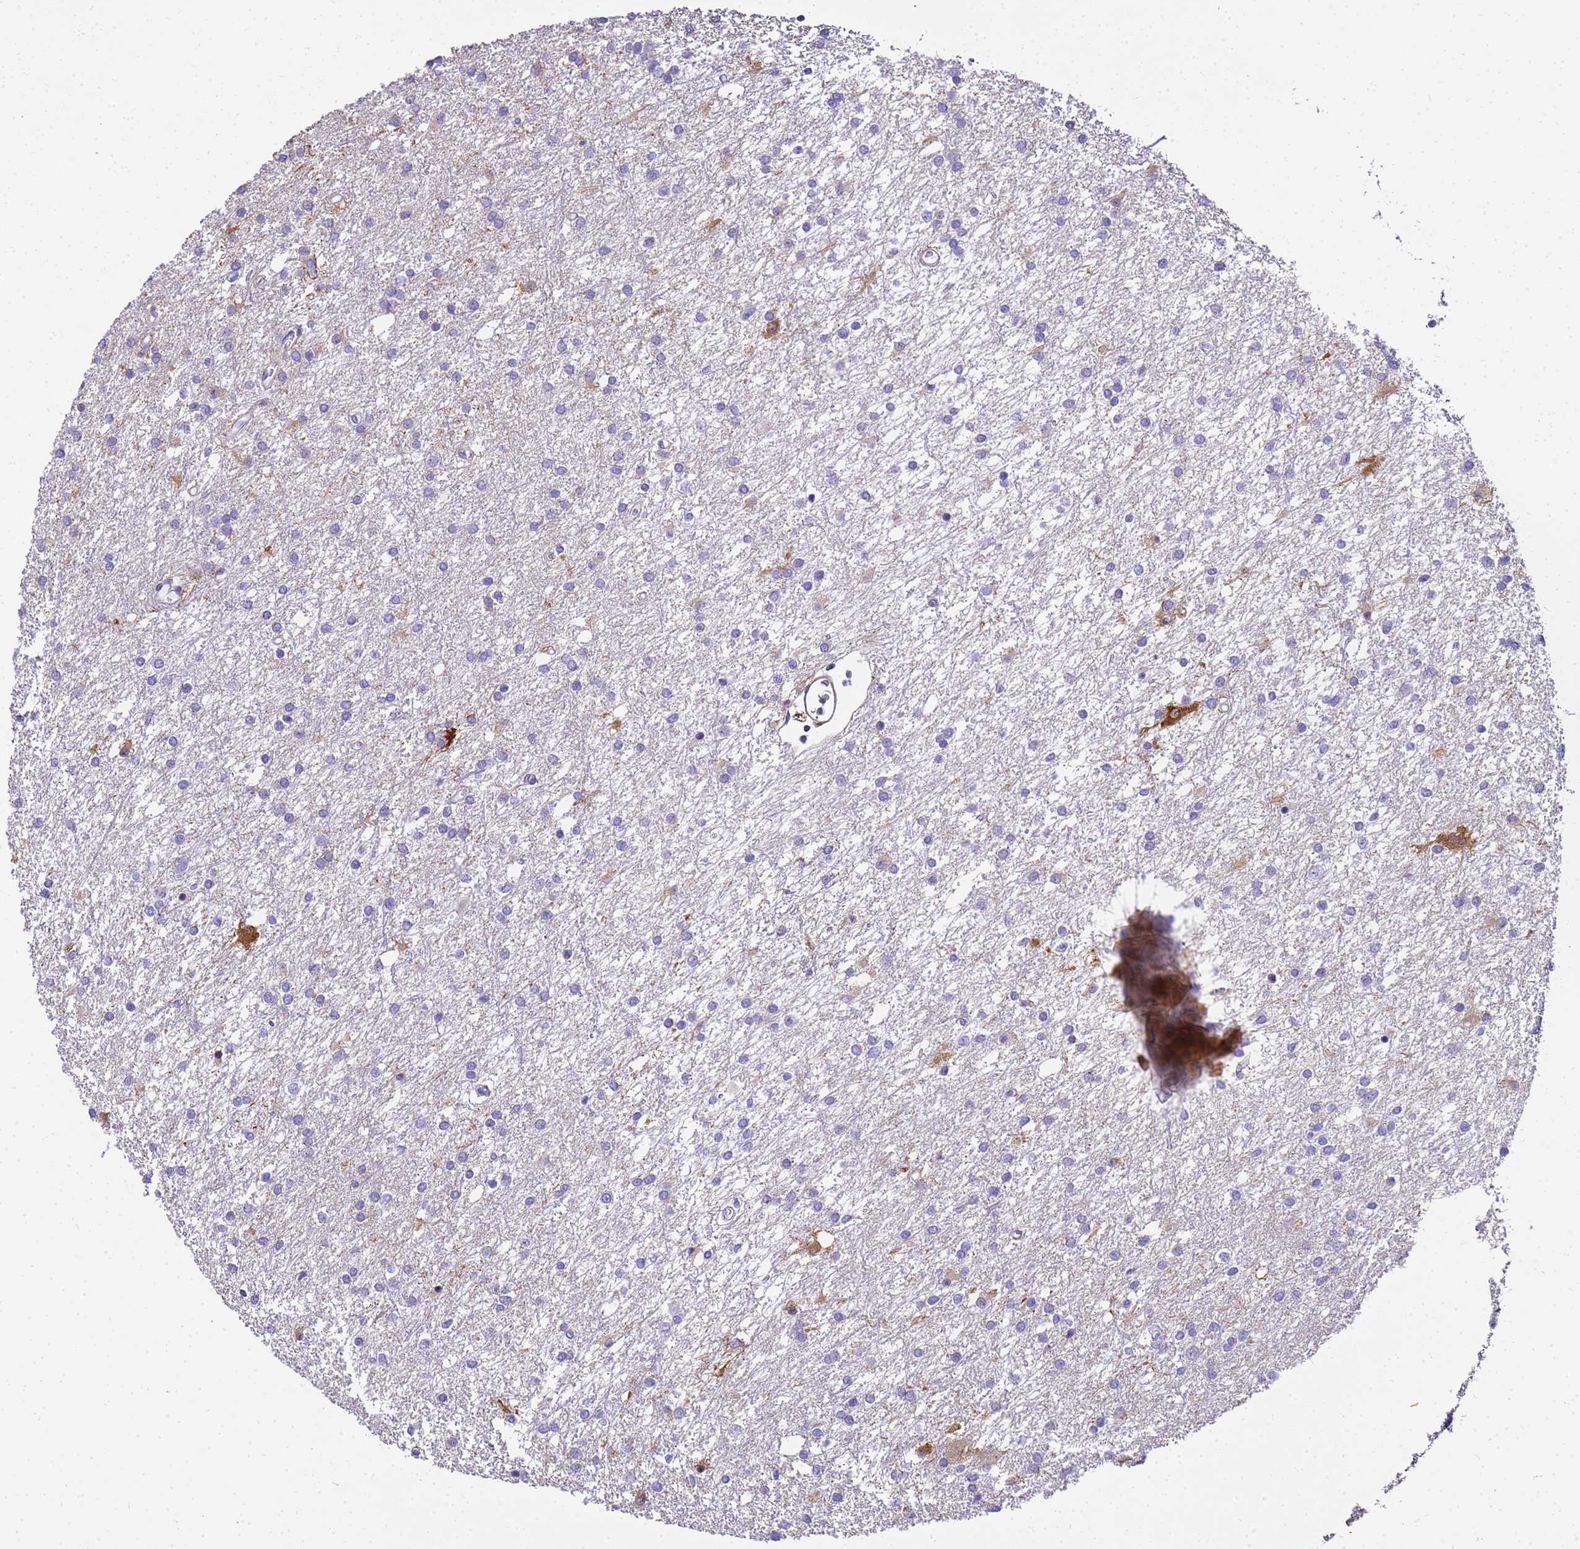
{"staining": {"intensity": "negative", "quantity": "none", "location": "none"}, "tissue": "glioma", "cell_type": "Tumor cells", "image_type": "cancer", "snomed": [{"axis": "morphology", "description": "Glioma, malignant, High grade"}, {"axis": "topography", "description": "Brain"}], "caption": "Glioma was stained to show a protein in brown. There is no significant positivity in tumor cells. The staining was performed using DAB to visualize the protein expression in brown, while the nuclei were stained in blue with hematoxylin (Magnification: 20x).", "gene": "HSPB6", "patient": {"sex": "female", "age": 50}}